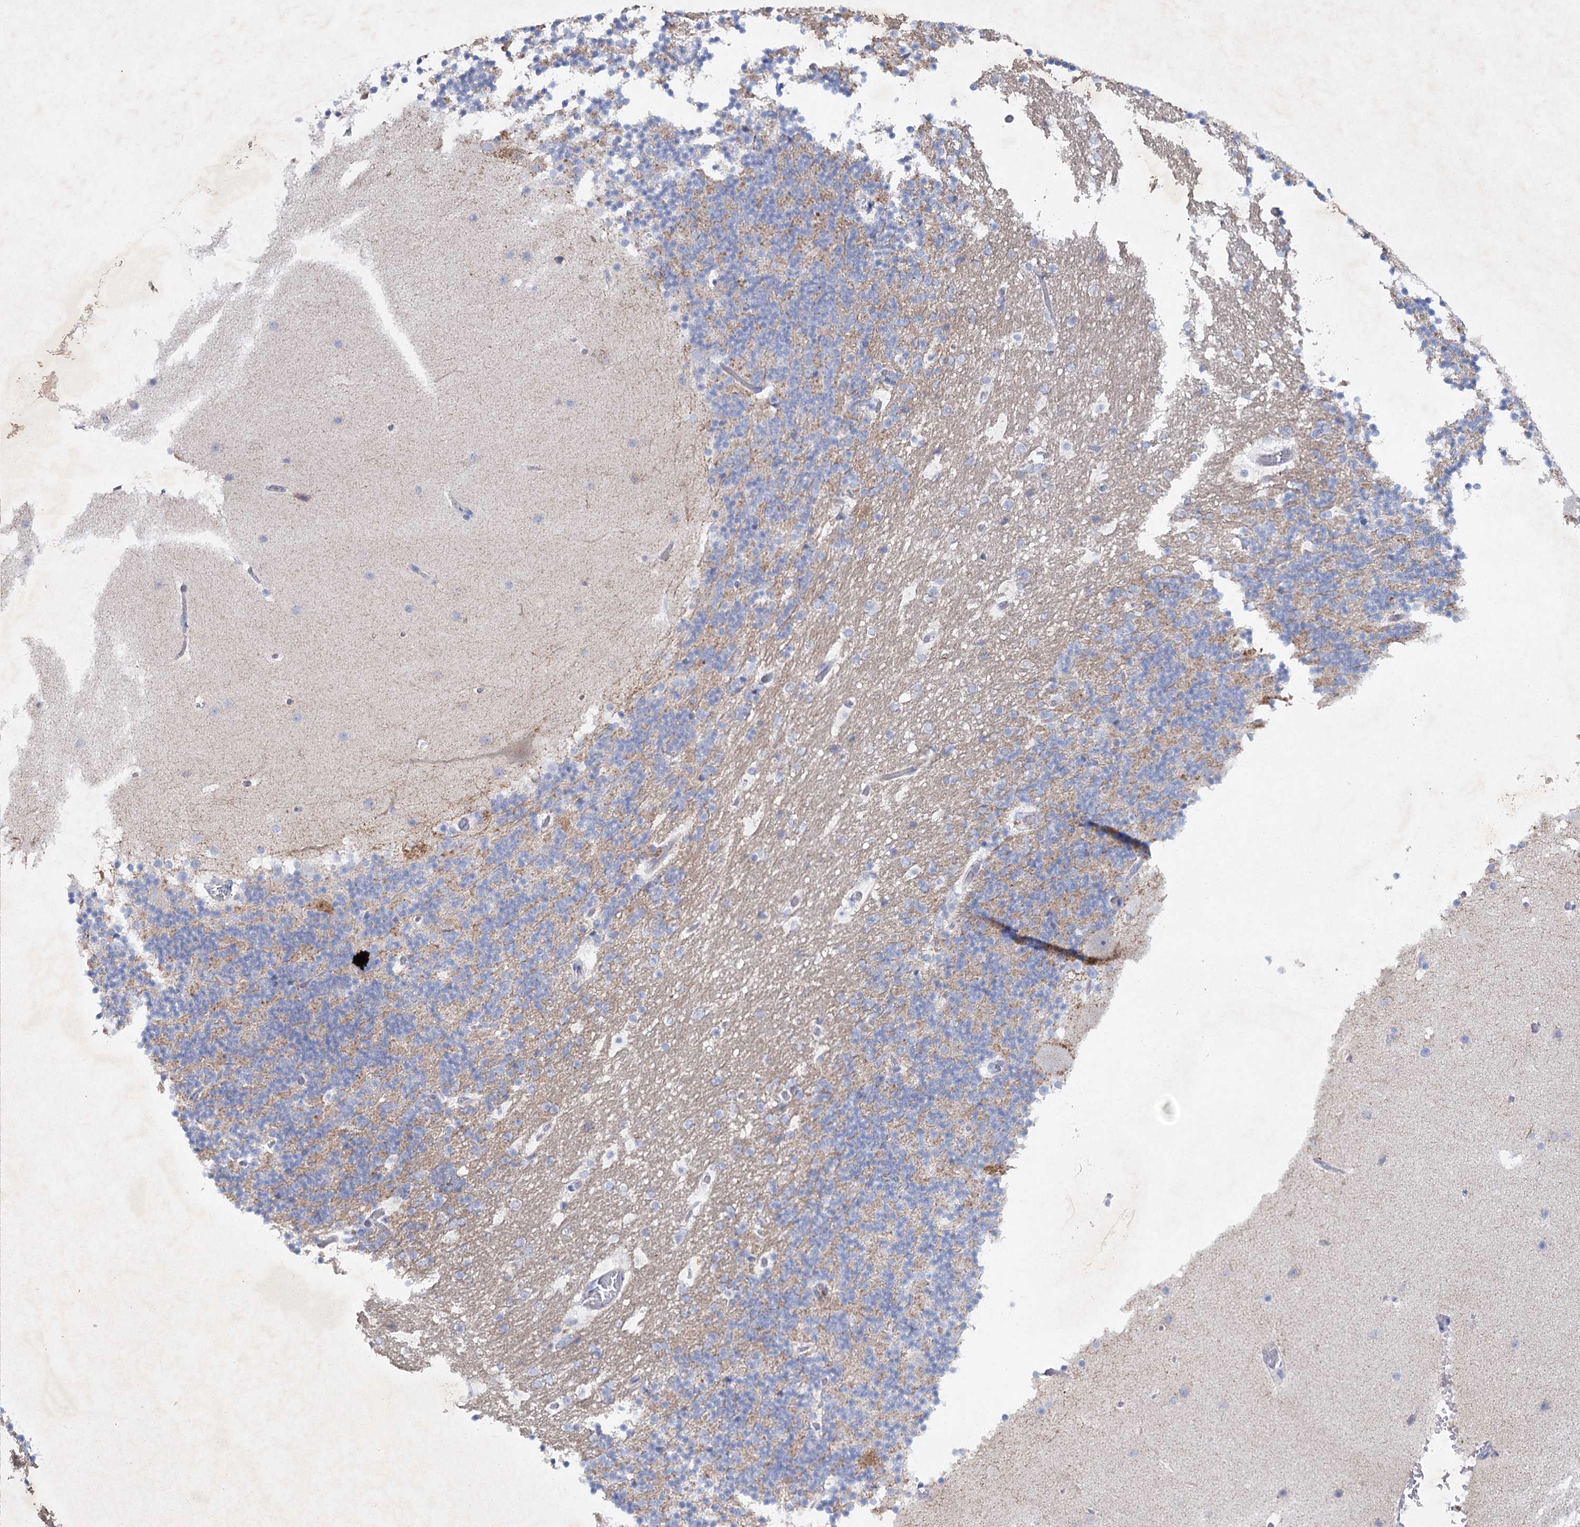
{"staining": {"intensity": "negative", "quantity": "none", "location": "none"}, "tissue": "cerebellum", "cell_type": "Cells in granular layer", "image_type": "normal", "snomed": [{"axis": "morphology", "description": "Normal tissue, NOS"}, {"axis": "topography", "description": "Cerebellum"}], "caption": "A high-resolution image shows IHC staining of normal cerebellum, which displays no significant positivity in cells in granular layer. The staining is performed using DAB (3,3'-diaminobenzidine) brown chromogen with nuclei counter-stained in using hematoxylin.", "gene": "MAP3K13", "patient": {"sex": "male", "age": 57}}